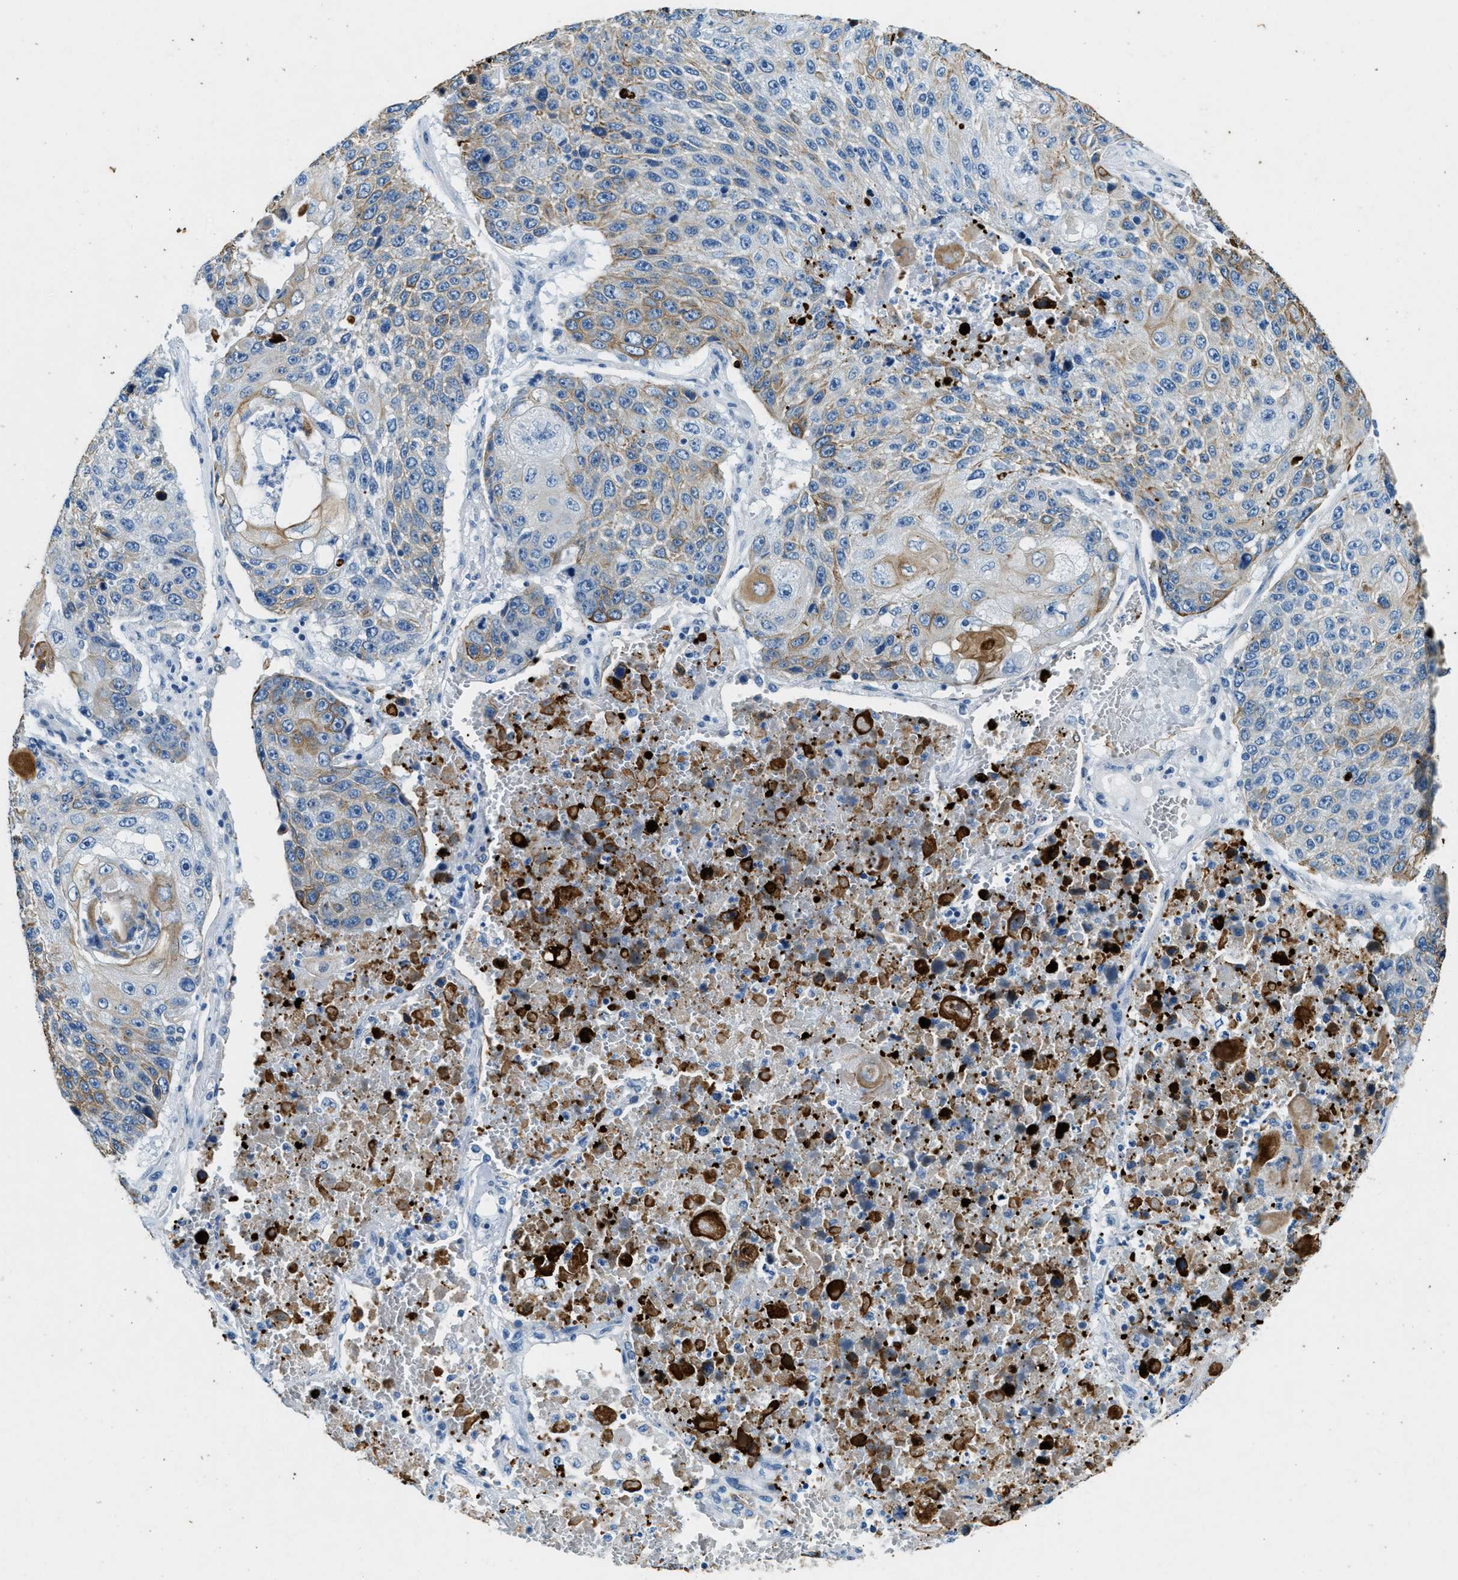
{"staining": {"intensity": "moderate", "quantity": "25%-75%", "location": "cytoplasmic/membranous"}, "tissue": "lung cancer", "cell_type": "Tumor cells", "image_type": "cancer", "snomed": [{"axis": "morphology", "description": "Squamous cell carcinoma, NOS"}, {"axis": "topography", "description": "Lung"}], "caption": "Tumor cells show medium levels of moderate cytoplasmic/membranous expression in about 25%-75% of cells in human lung cancer.", "gene": "CFAP20", "patient": {"sex": "male", "age": 61}}